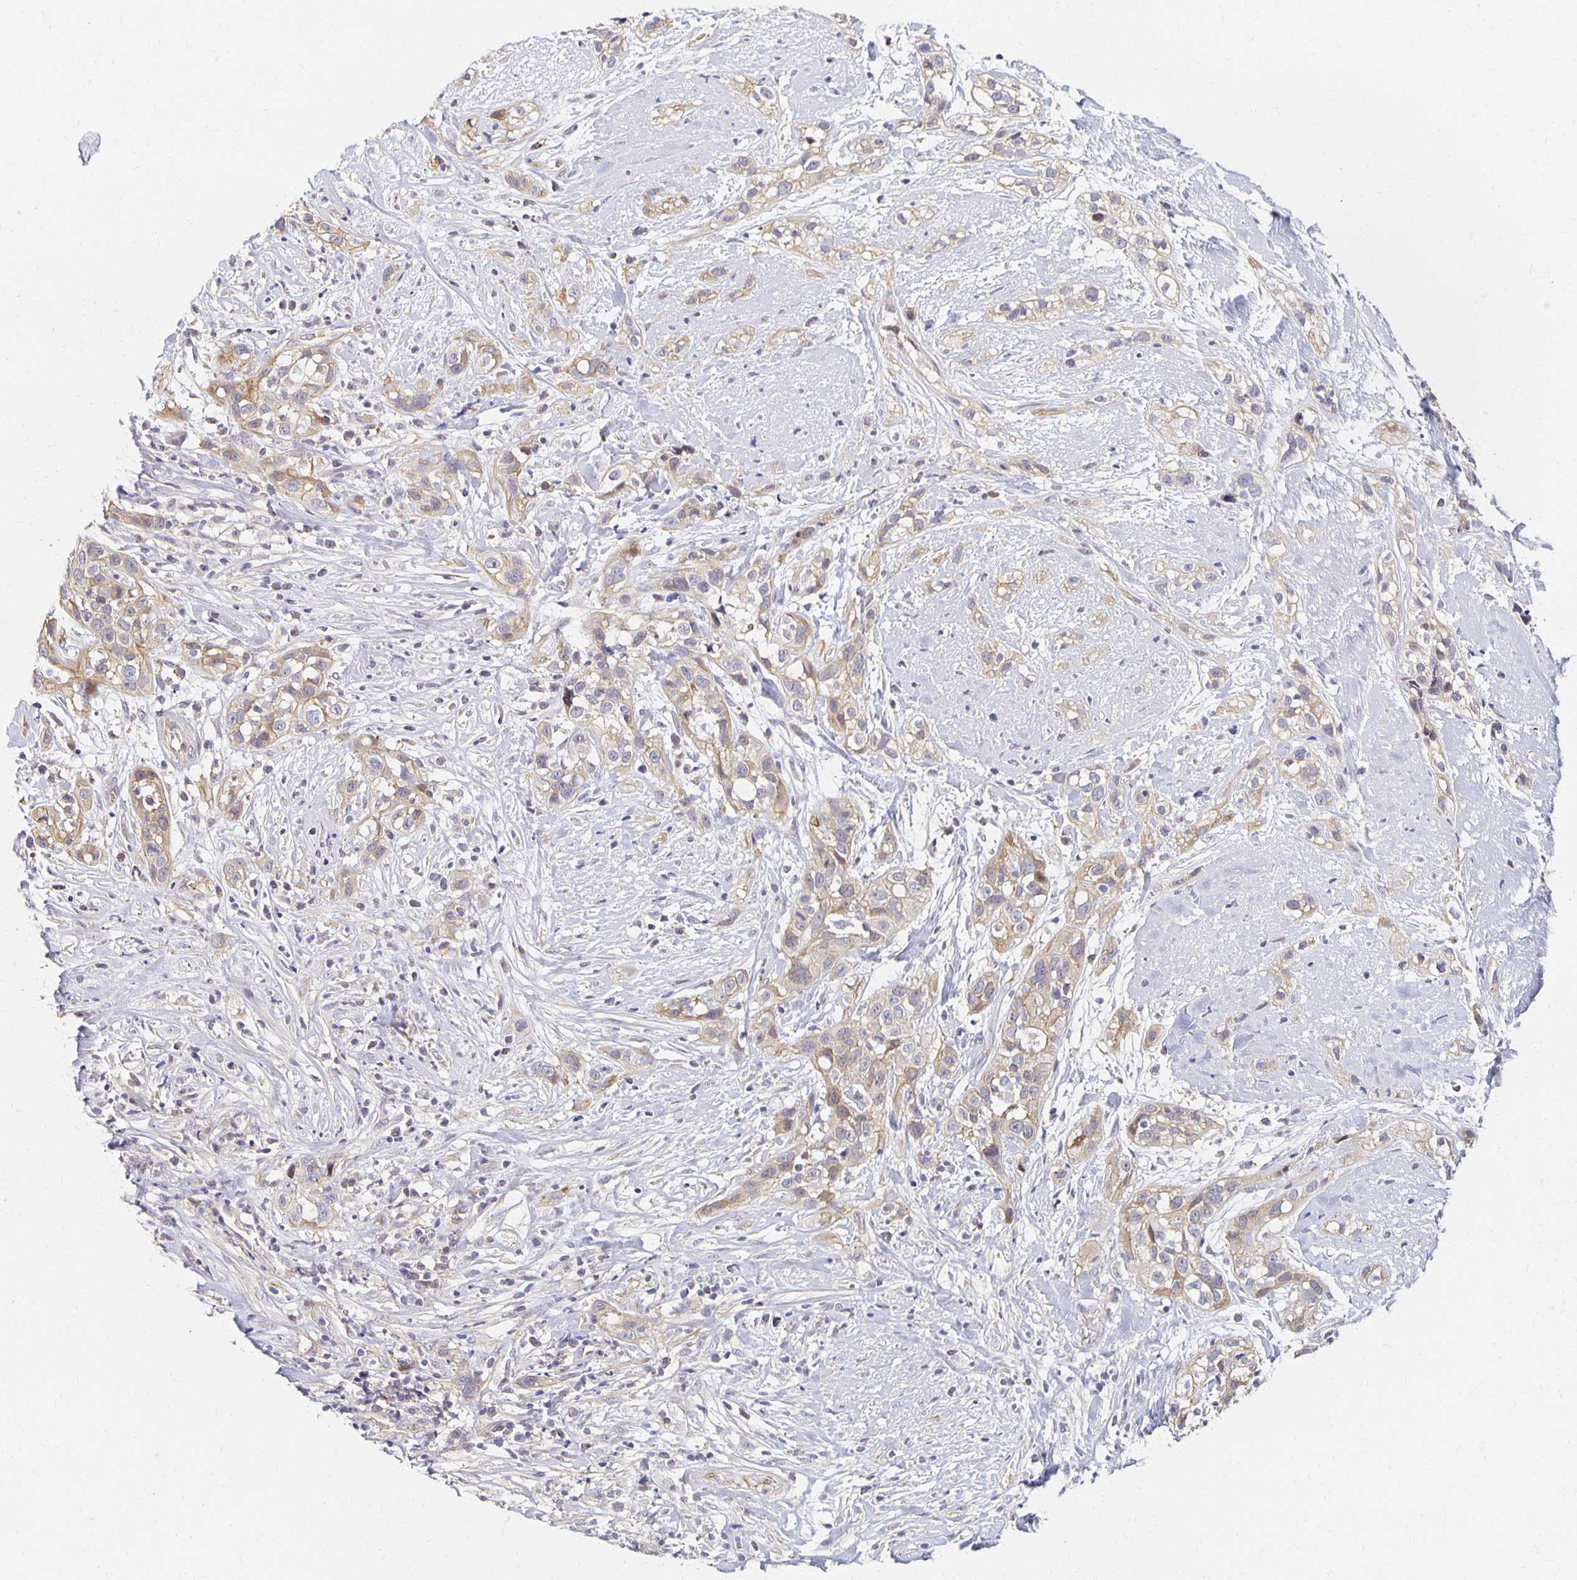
{"staining": {"intensity": "weak", "quantity": "25%-75%", "location": "cytoplasmic/membranous"}, "tissue": "skin cancer", "cell_type": "Tumor cells", "image_type": "cancer", "snomed": [{"axis": "morphology", "description": "Squamous cell carcinoma, NOS"}, {"axis": "topography", "description": "Skin"}], "caption": "Skin cancer tissue exhibits weak cytoplasmic/membranous expression in approximately 25%-75% of tumor cells", "gene": "SORL1", "patient": {"sex": "male", "age": 82}}